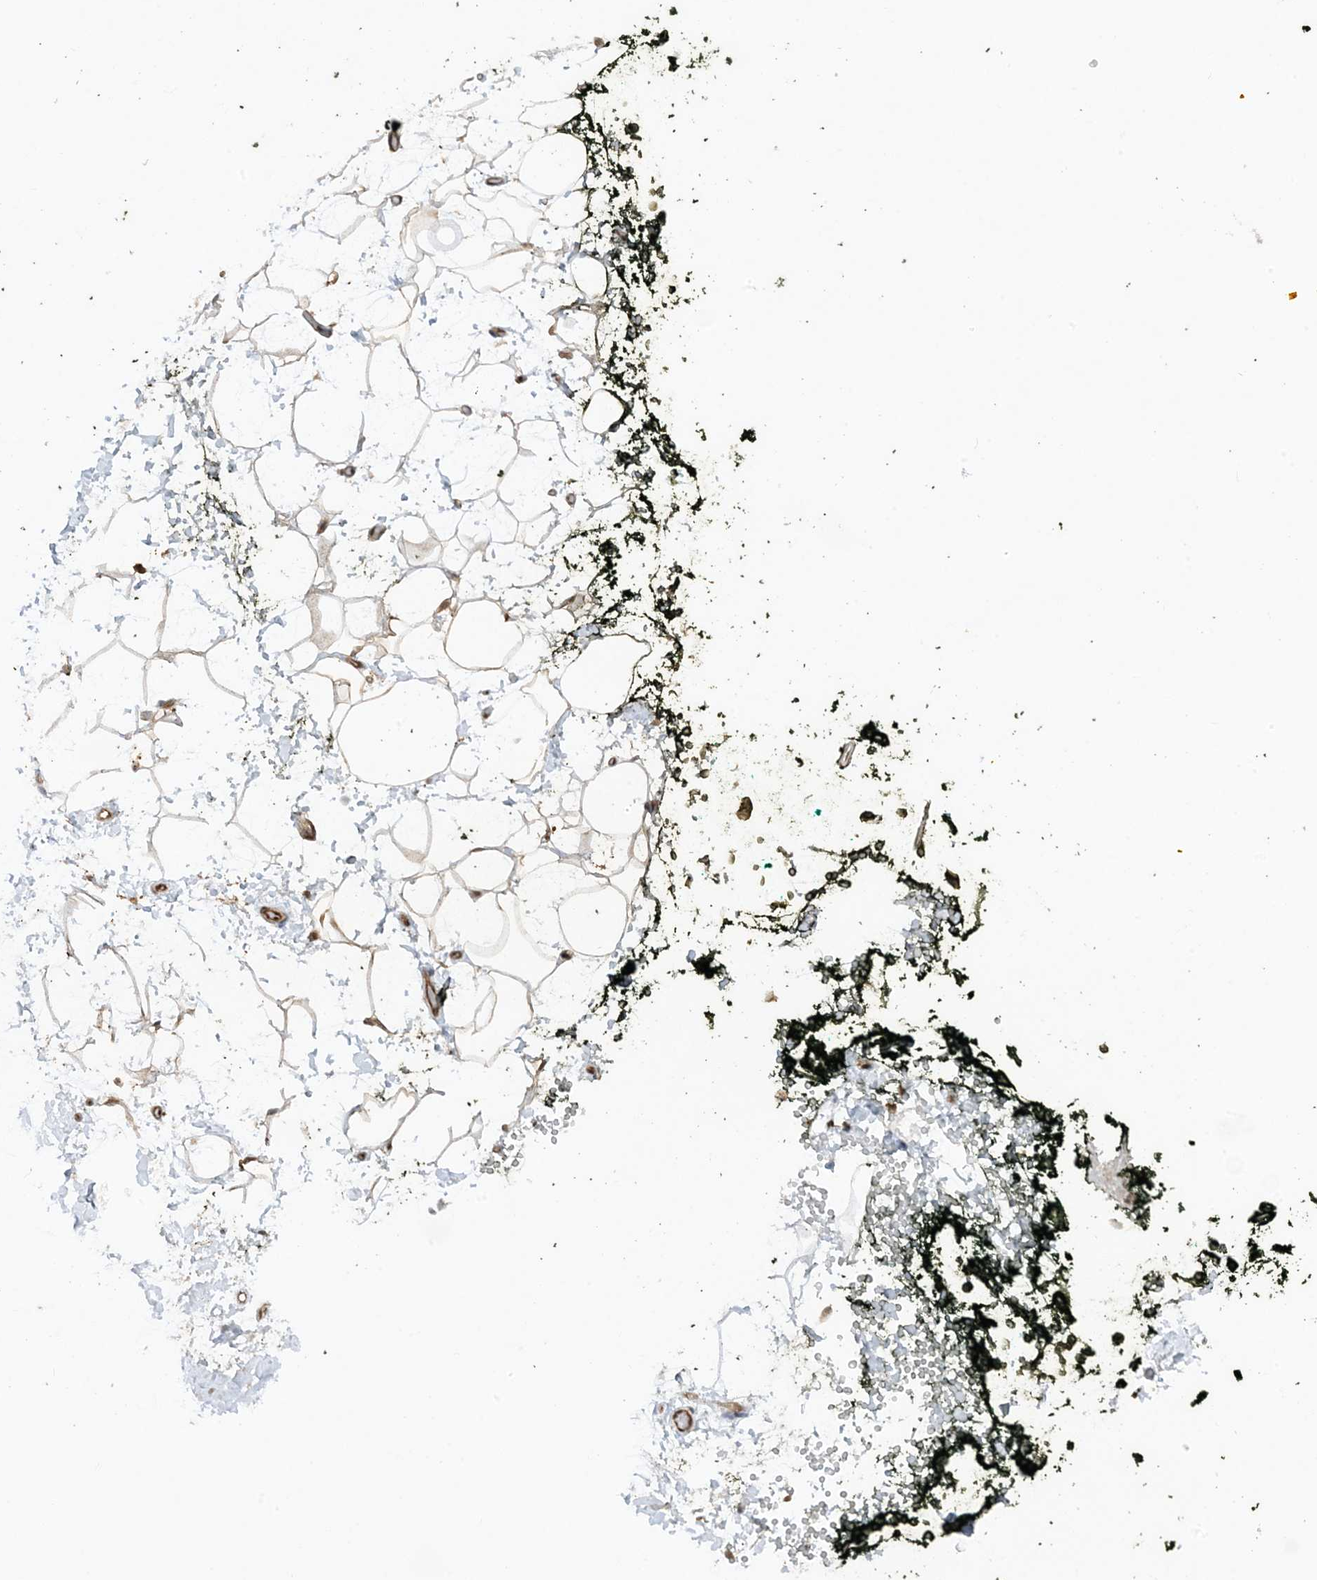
{"staining": {"intensity": "moderate", "quantity": "25%-75%", "location": "cytoplasmic/membranous"}, "tissue": "adipose tissue", "cell_type": "Adipocytes", "image_type": "normal", "snomed": [{"axis": "morphology", "description": "Normal tissue, NOS"}, {"axis": "morphology", "description": "Adenocarcinoma, NOS"}, {"axis": "topography", "description": "Pancreas"}, {"axis": "topography", "description": "Peripheral nerve tissue"}], "caption": "Immunohistochemistry (IHC) staining of benign adipose tissue, which reveals medium levels of moderate cytoplasmic/membranous expression in about 25%-75% of adipocytes indicating moderate cytoplasmic/membranous protein expression. The staining was performed using DAB (3,3'-diaminobenzidine) (brown) for protein detection and nuclei were counterstained in hematoxylin (blue).", "gene": "CERT1", "patient": {"sex": "male", "age": 59}}